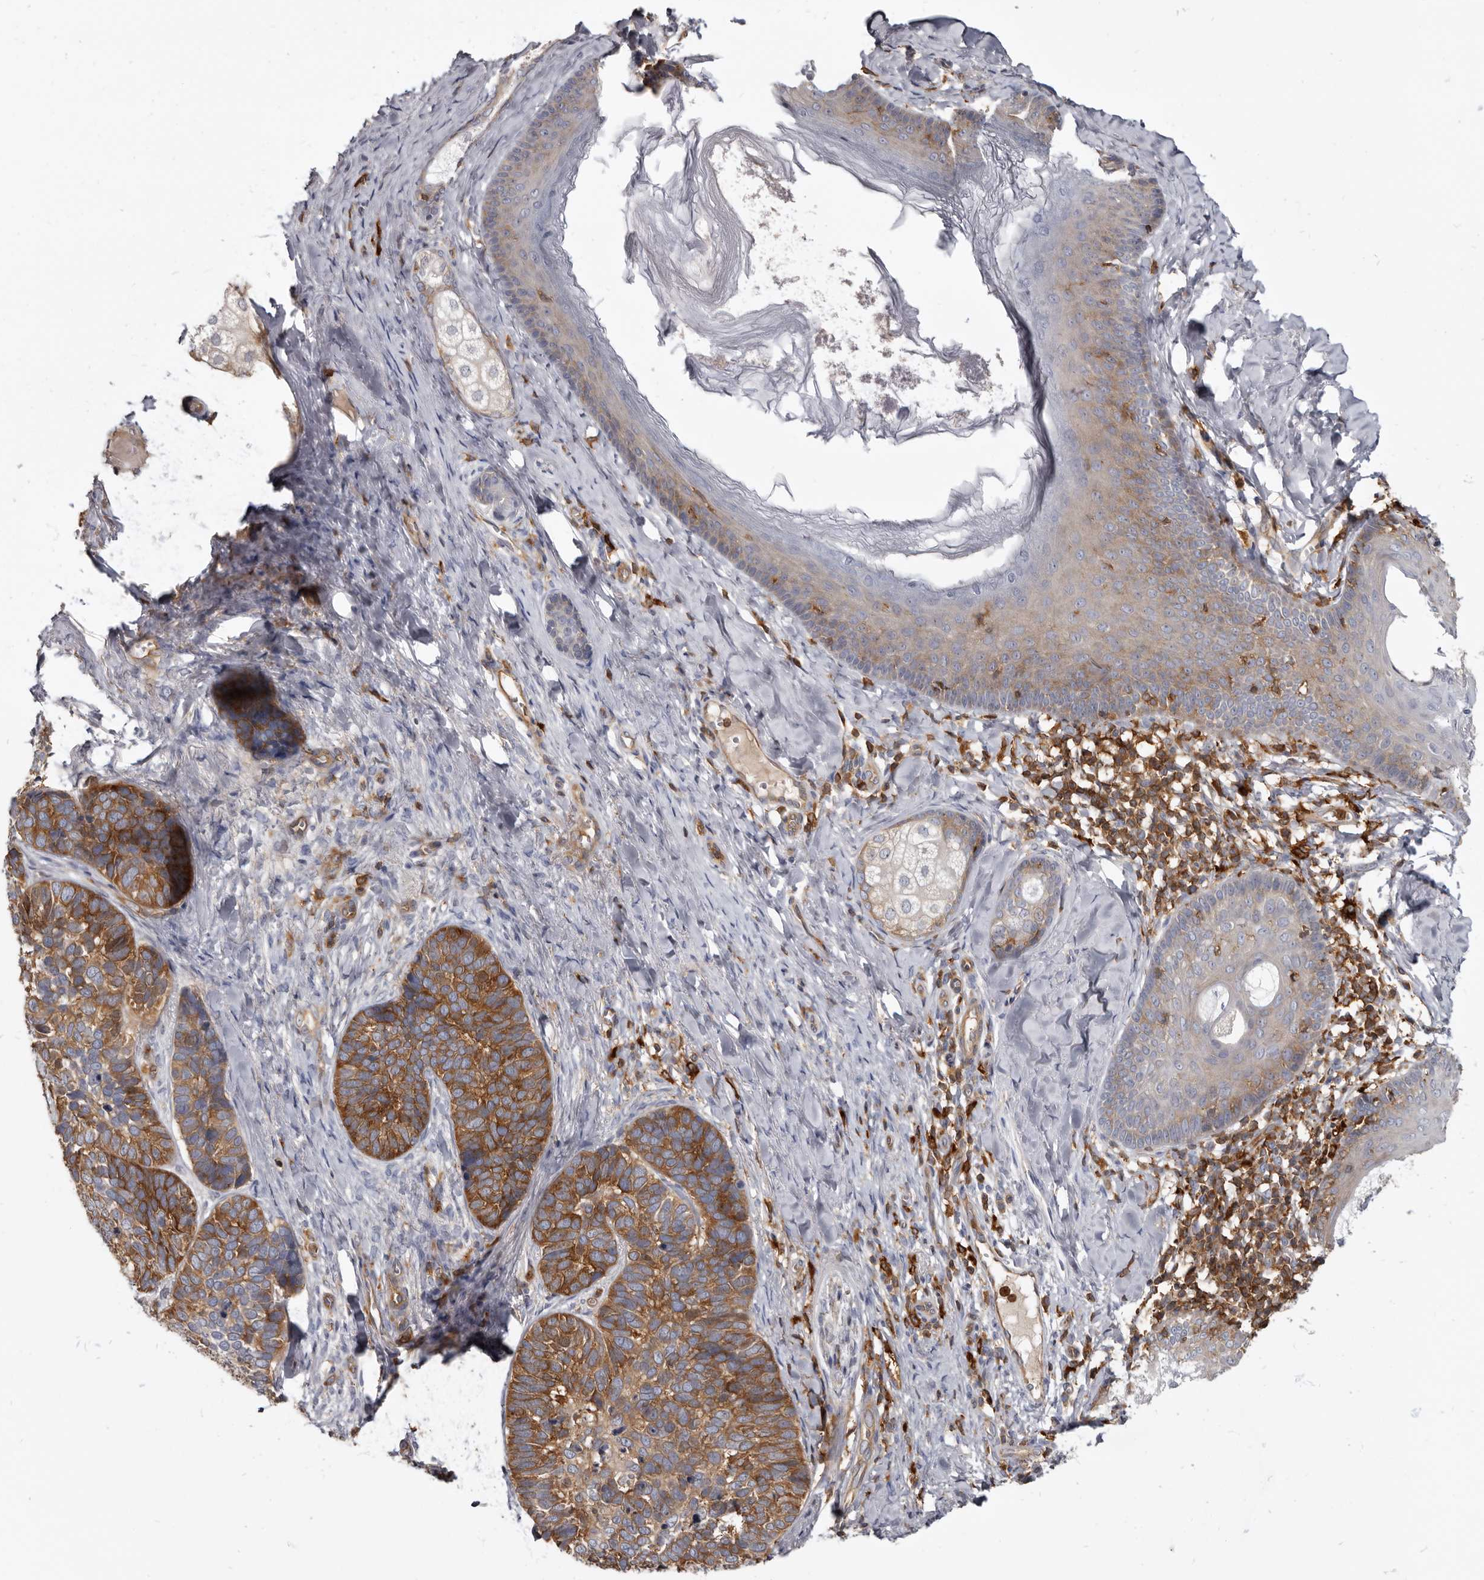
{"staining": {"intensity": "moderate", "quantity": ">75%", "location": "cytoplasmic/membranous"}, "tissue": "skin cancer", "cell_type": "Tumor cells", "image_type": "cancer", "snomed": [{"axis": "morphology", "description": "Basal cell carcinoma"}, {"axis": "topography", "description": "Skin"}], "caption": "Protein staining of basal cell carcinoma (skin) tissue exhibits moderate cytoplasmic/membranous staining in about >75% of tumor cells.", "gene": "CBL", "patient": {"sex": "male", "age": 62}}